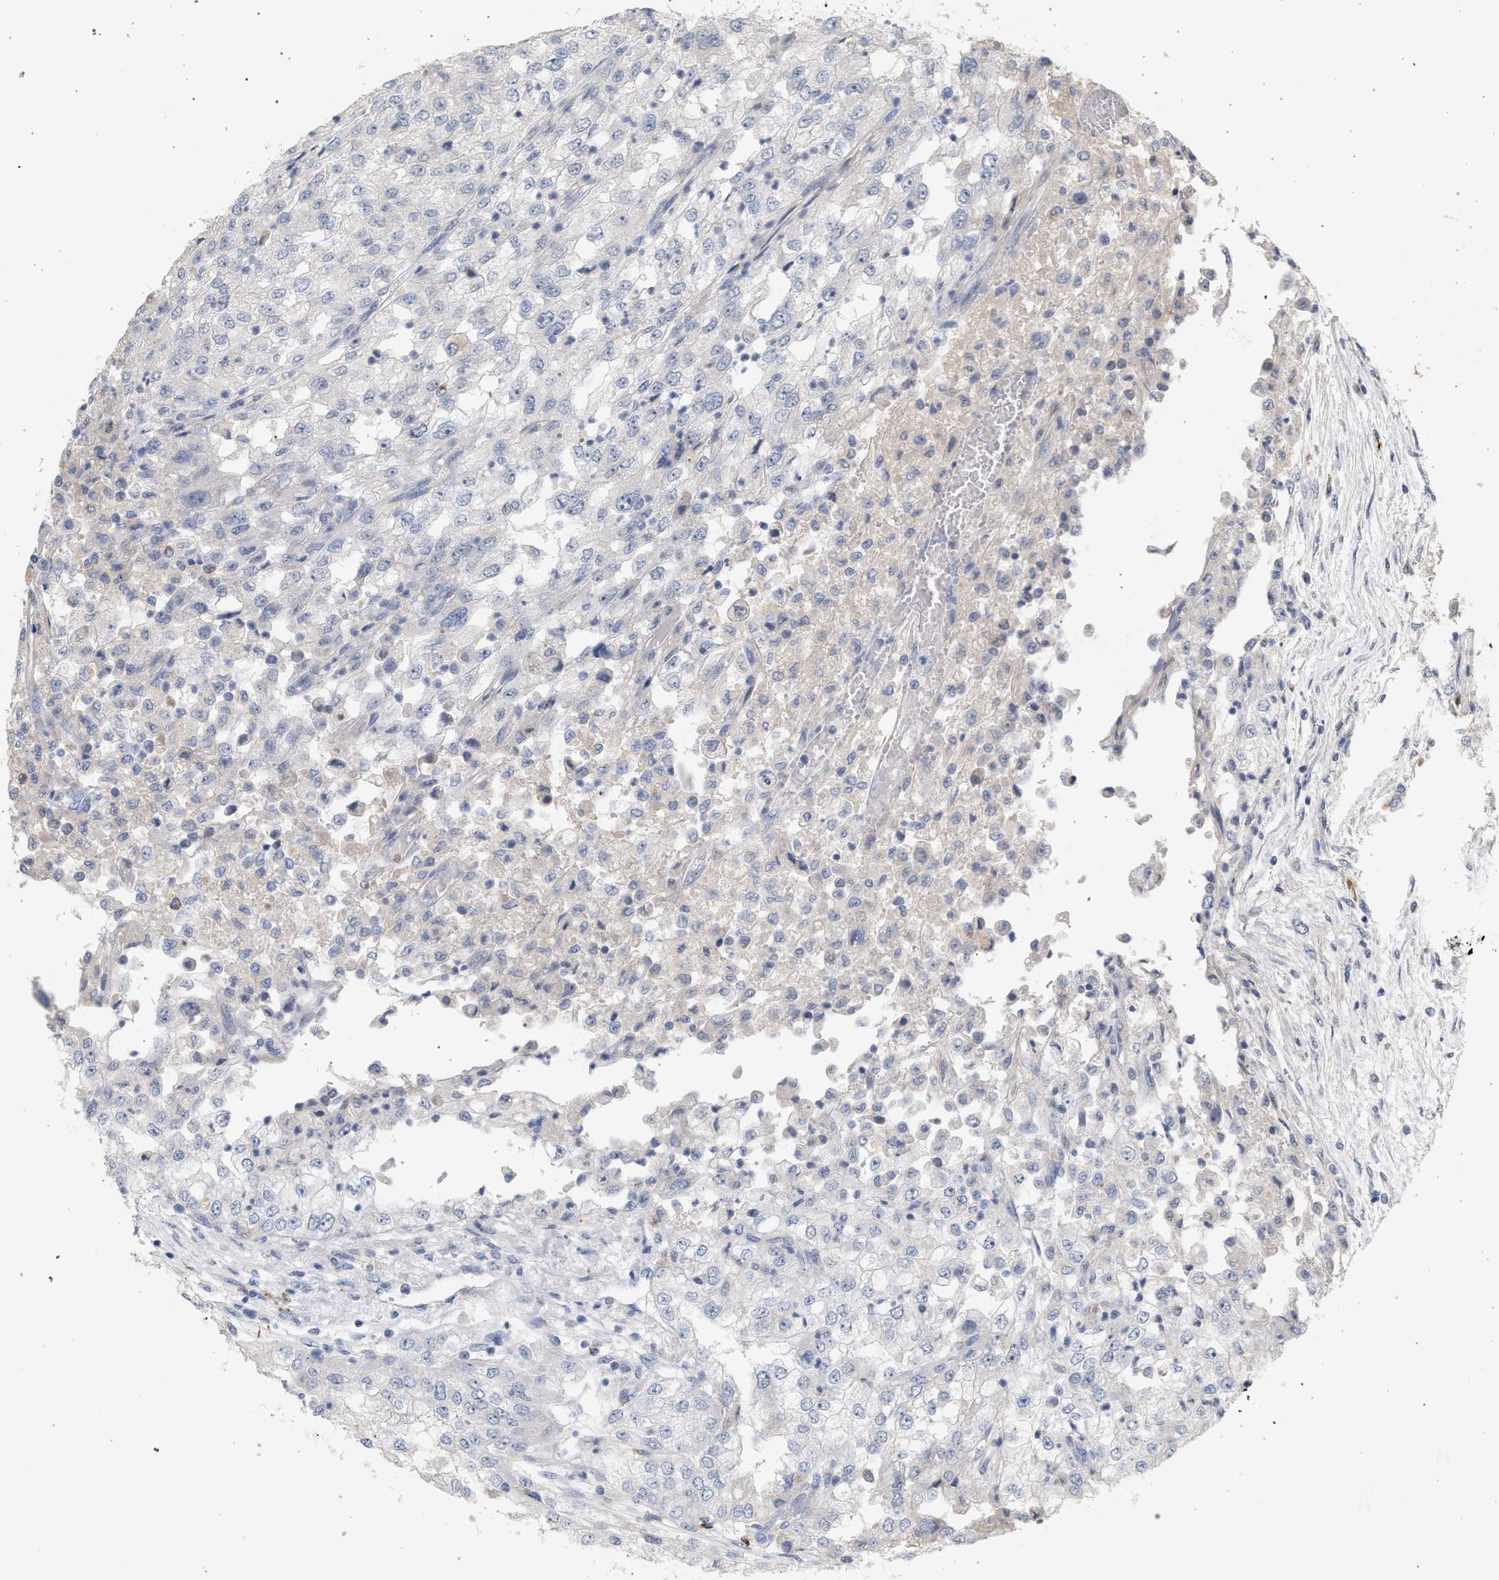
{"staining": {"intensity": "negative", "quantity": "none", "location": "none"}, "tissue": "renal cancer", "cell_type": "Tumor cells", "image_type": "cancer", "snomed": [{"axis": "morphology", "description": "Adenocarcinoma, NOS"}, {"axis": "topography", "description": "Kidney"}], "caption": "The immunohistochemistry histopathology image has no significant positivity in tumor cells of adenocarcinoma (renal) tissue. Brightfield microscopy of immunohistochemistry stained with DAB (brown) and hematoxylin (blue), captured at high magnification.", "gene": "MAMDC2", "patient": {"sex": "female", "age": 54}}